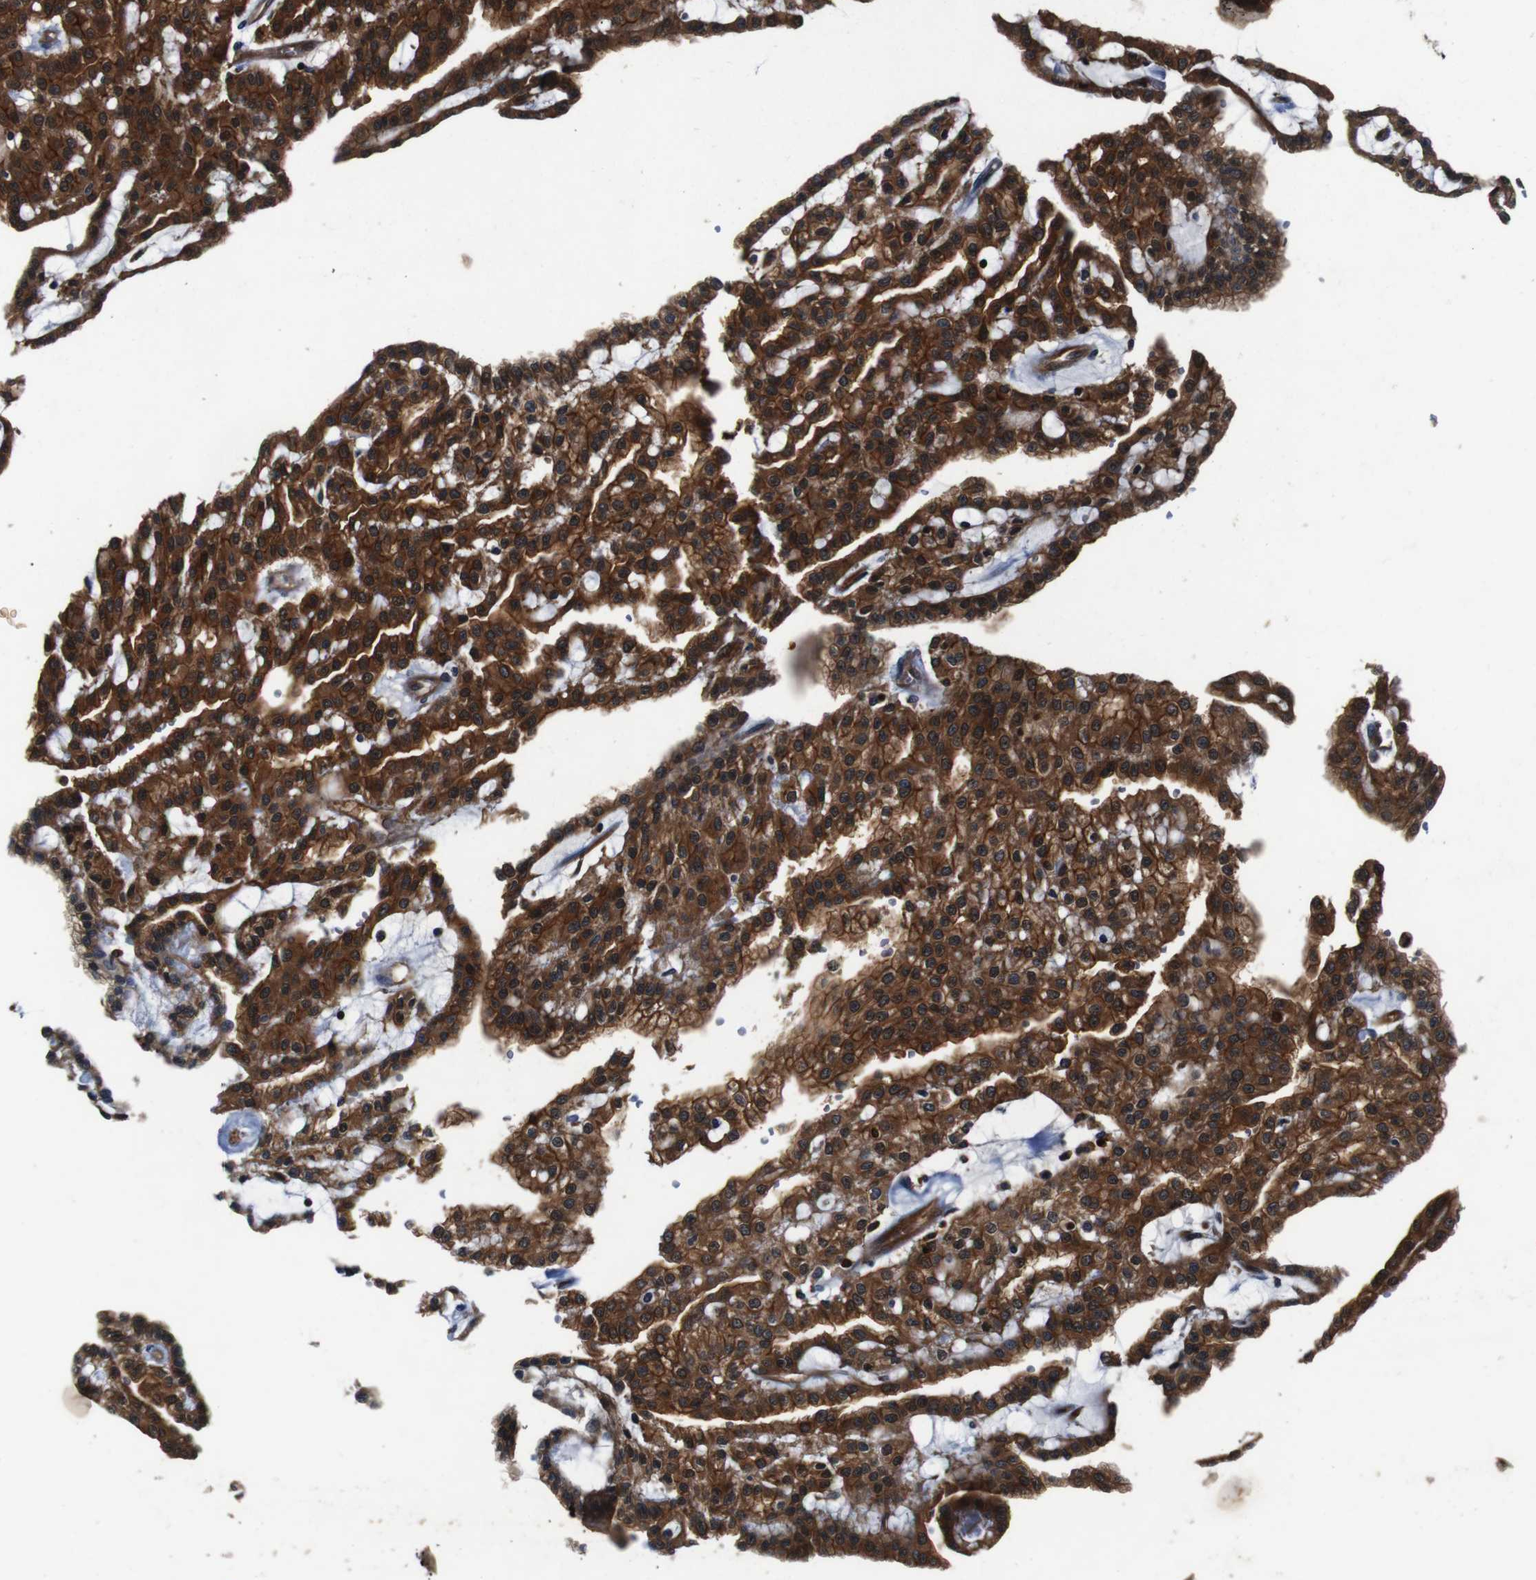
{"staining": {"intensity": "strong", "quantity": ">75%", "location": "cytoplasmic/membranous"}, "tissue": "renal cancer", "cell_type": "Tumor cells", "image_type": "cancer", "snomed": [{"axis": "morphology", "description": "Adenocarcinoma, NOS"}, {"axis": "topography", "description": "Kidney"}], "caption": "Immunohistochemistry histopathology image of neoplastic tissue: renal cancer stained using immunohistochemistry demonstrates high levels of strong protein expression localized specifically in the cytoplasmic/membranous of tumor cells, appearing as a cytoplasmic/membranous brown color.", "gene": "ANXA1", "patient": {"sex": "male", "age": 63}}